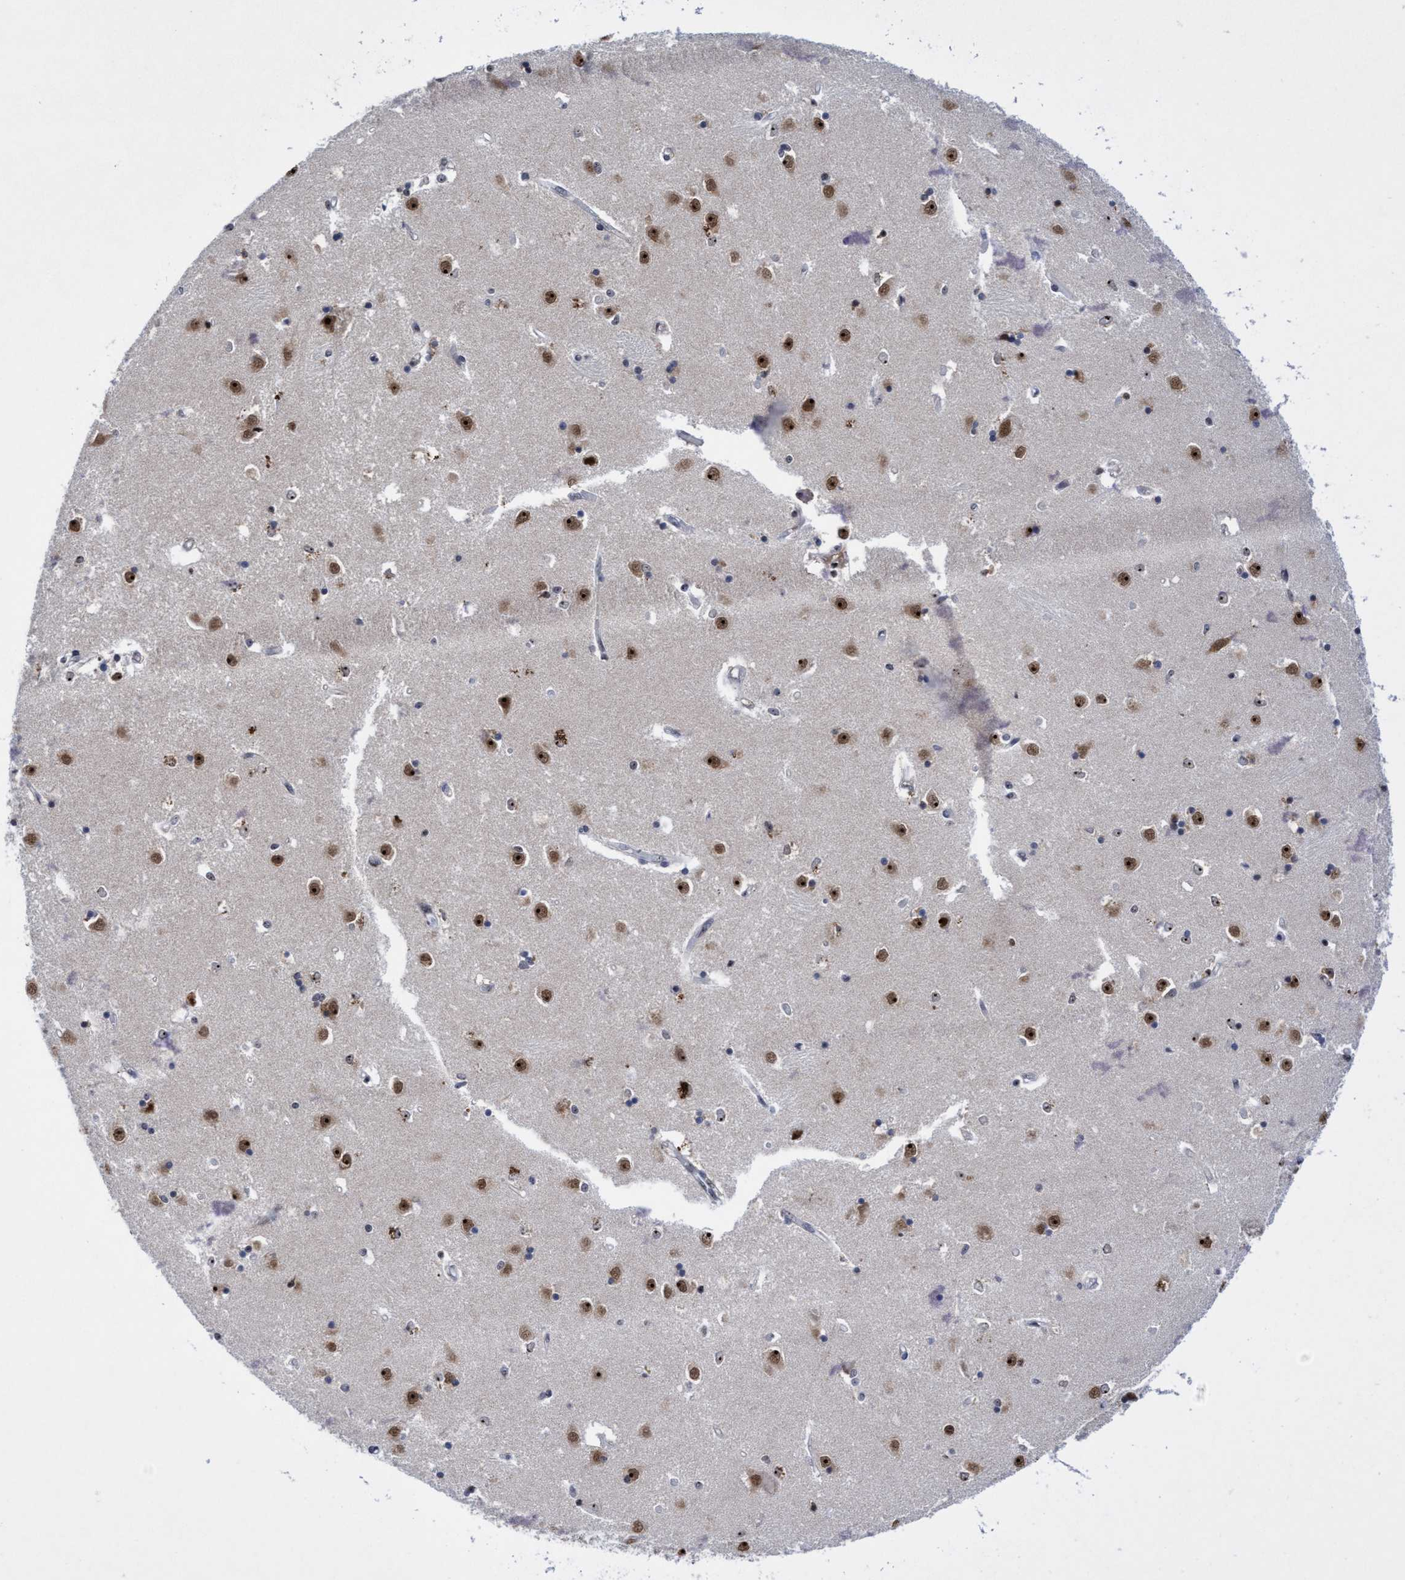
{"staining": {"intensity": "moderate", "quantity": "25%-75%", "location": "nuclear"}, "tissue": "caudate", "cell_type": "Glial cells", "image_type": "normal", "snomed": [{"axis": "morphology", "description": "Normal tissue, NOS"}, {"axis": "topography", "description": "Lateral ventricle wall"}], "caption": "Immunohistochemical staining of benign human caudate exhibits 25%-75% levels of moderate nuclear protein expression in about 25%-75% of glial cells.", "gene": "EFCAB10", "patient": {"sex": "male", "age": 45}}